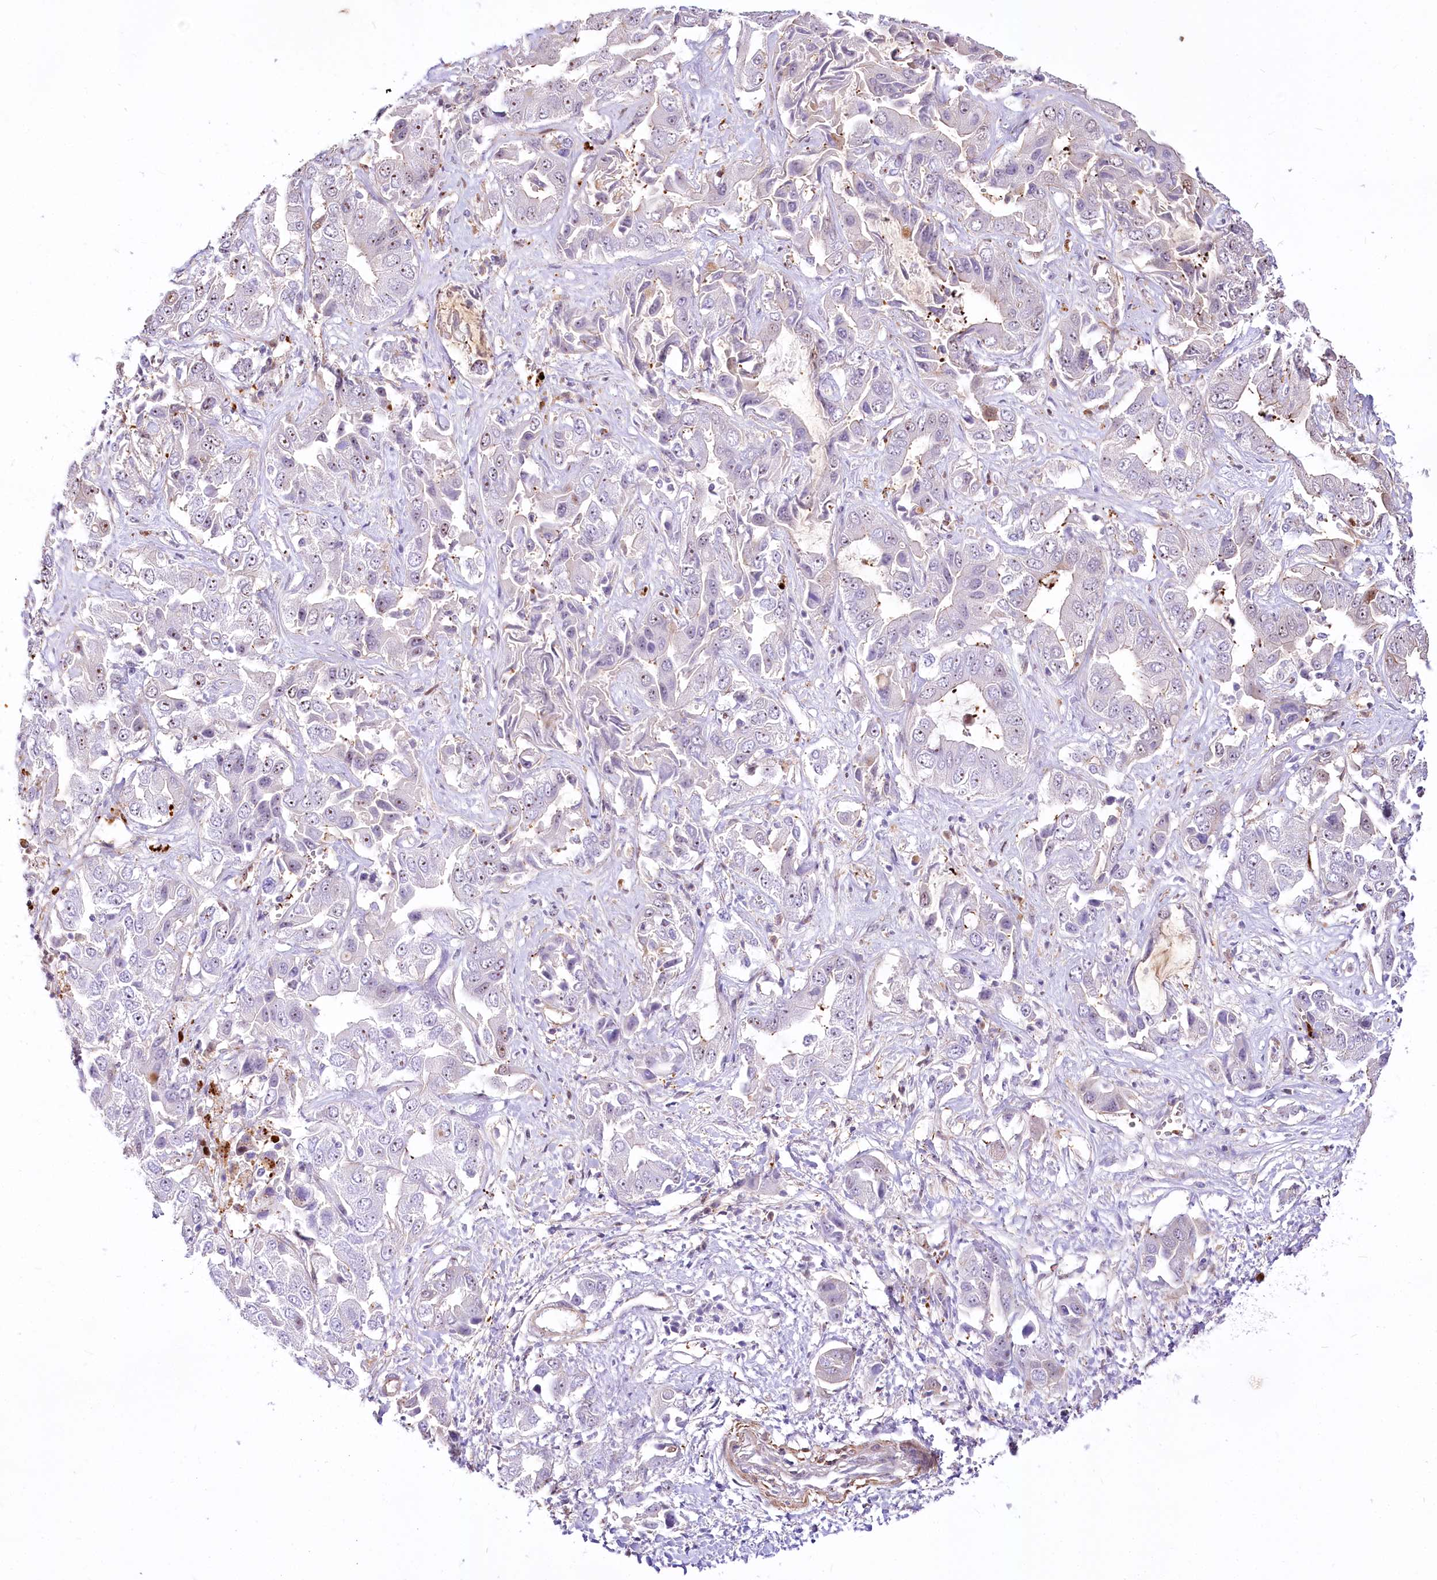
{"staining": {"intensity": "negative", "quantity": "none", "location": "none"}, "tissue": "liver cancer", "cell_type": "Tumor cells", "image_type": "cancer", "snomed": [{"axis": "morphology", "description": "Cholangiocarcinoma"}, {"axis": "topography", "description": "Liver"}], "caption": "Immunohistochemical staining of liver cancer (cholangiocarcinoma) shows no significant expression in tumor cells. The staining is performed using DAB (3,3'-diaminobenzidine) brown chromogen with nuclei counter-stained in using hematoxylin.", "gene": "PTMS", "patient": {"sex": "female", "age": 52}}